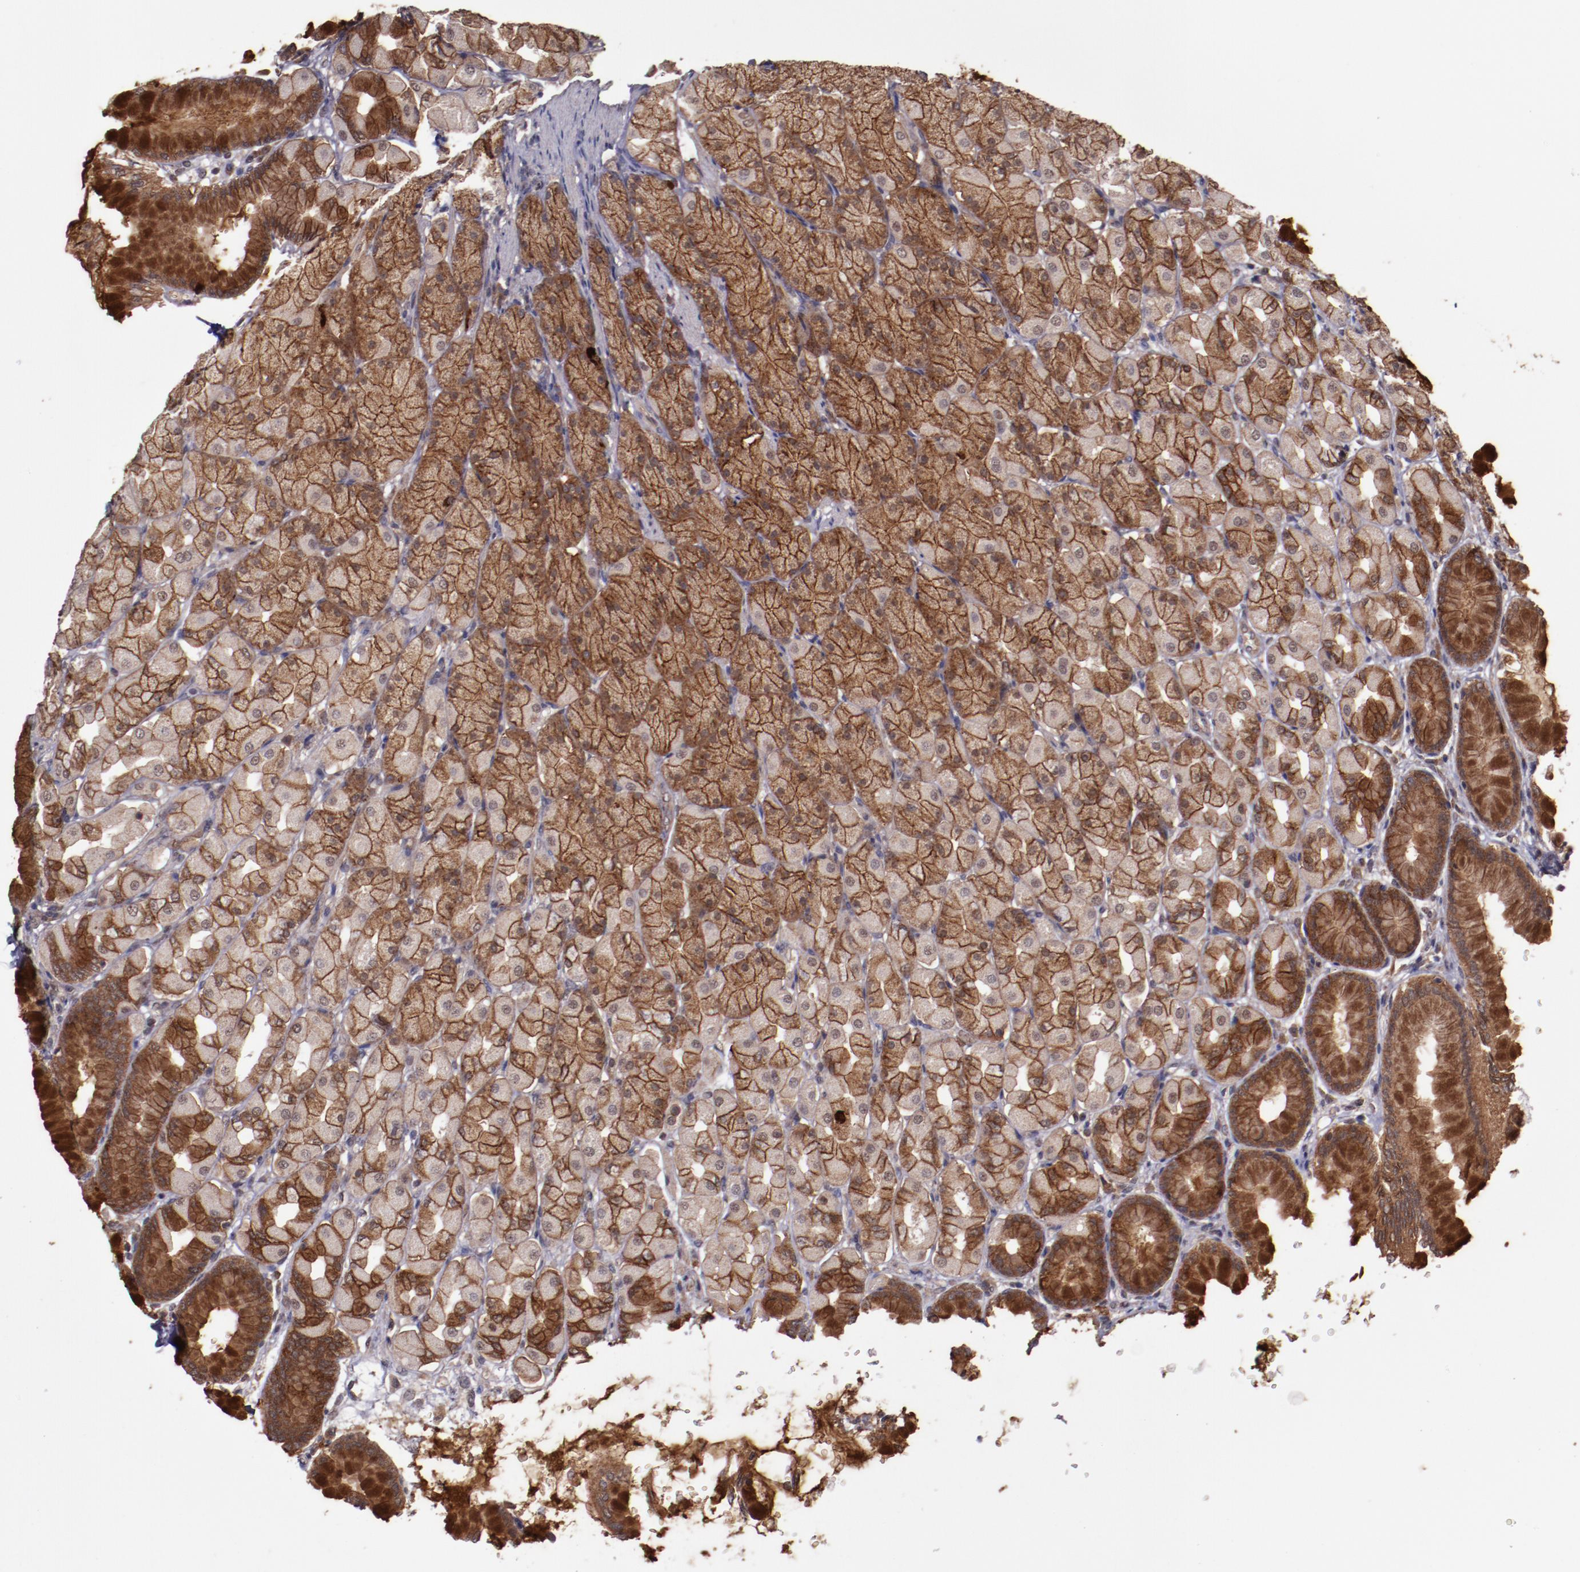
{"staining": {"intensity": "strong", "quantity": "25%-75%", "location": "cytoplasmic/membranous"}, "tissue": "stomach", "cell_type": "Glandular cells", "image_type": "normal", "snomed": [{"axis": "morphology", "description": "Normal tissue, NOS"}, {"axis": "topography", "description": "Stomach, upper"}], "caption": "Protein expression analysis of unremarkable stomach displays strong cytoplasmic/membranous positivity in approximately 25%-75% of glandular cells.", "gene": "FTSJ1", "patient": {"sex": "female", "age": 56}}